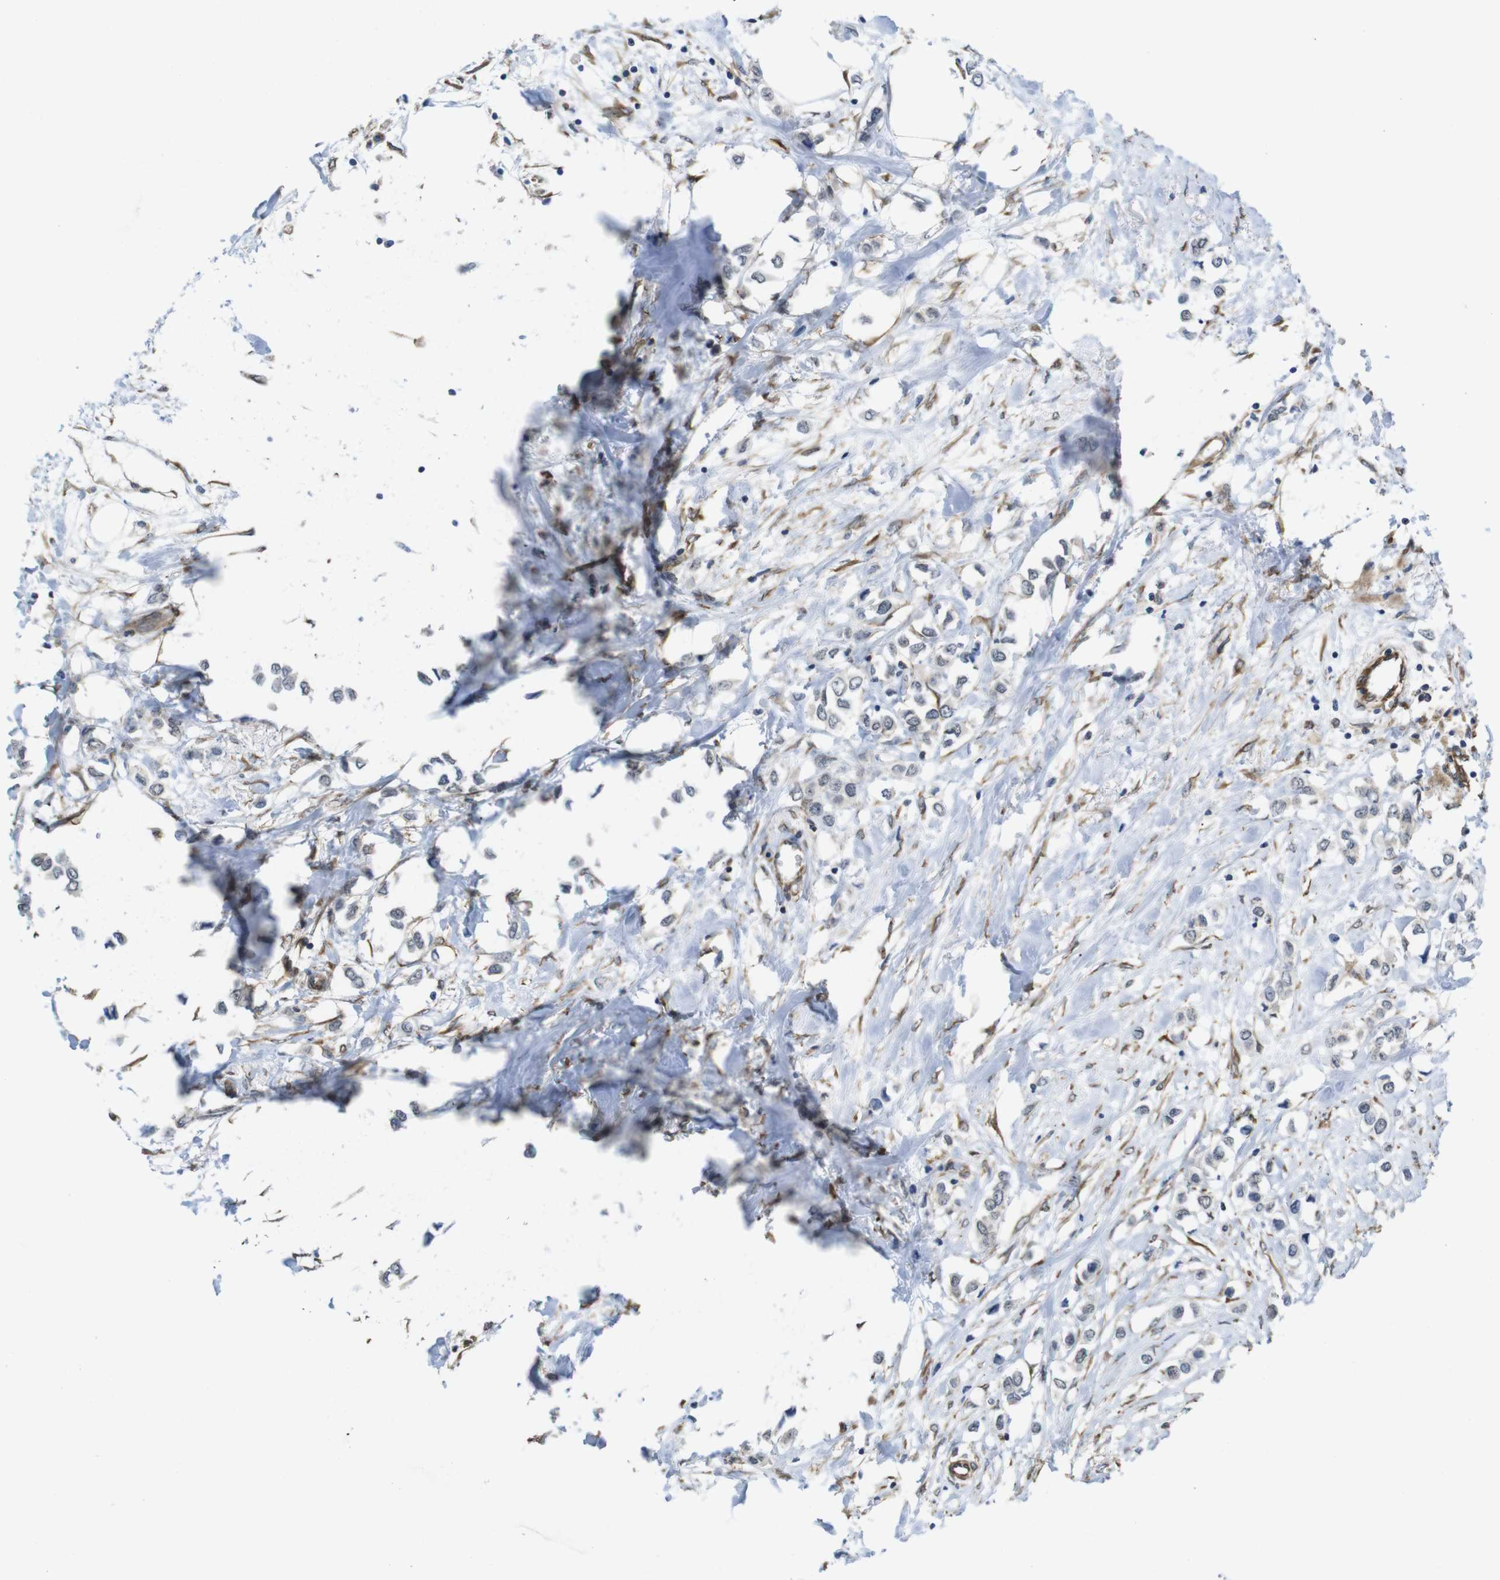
{"staining": {"intensity": "negative", "quantity": "none", "location": "none"}, "tissue": "breast cancer", "cell_type": "Tumor cells", "image_type": "cancer", "snomed": [{"axis": "morphology", "description": "Lobular carcinoma"}, {"axis": "topography", "description": "Breast"}], "caption": "DAB immunohistochemical staining of lobular carcinoma (breast) shows no significant staining in tumor cells. (DAB (3,3'-diaminobenzidine) immunohistochemistry, high magnification).", "gene": "ZDHHC5", "patient": {"sex": "female", "age": 51}}